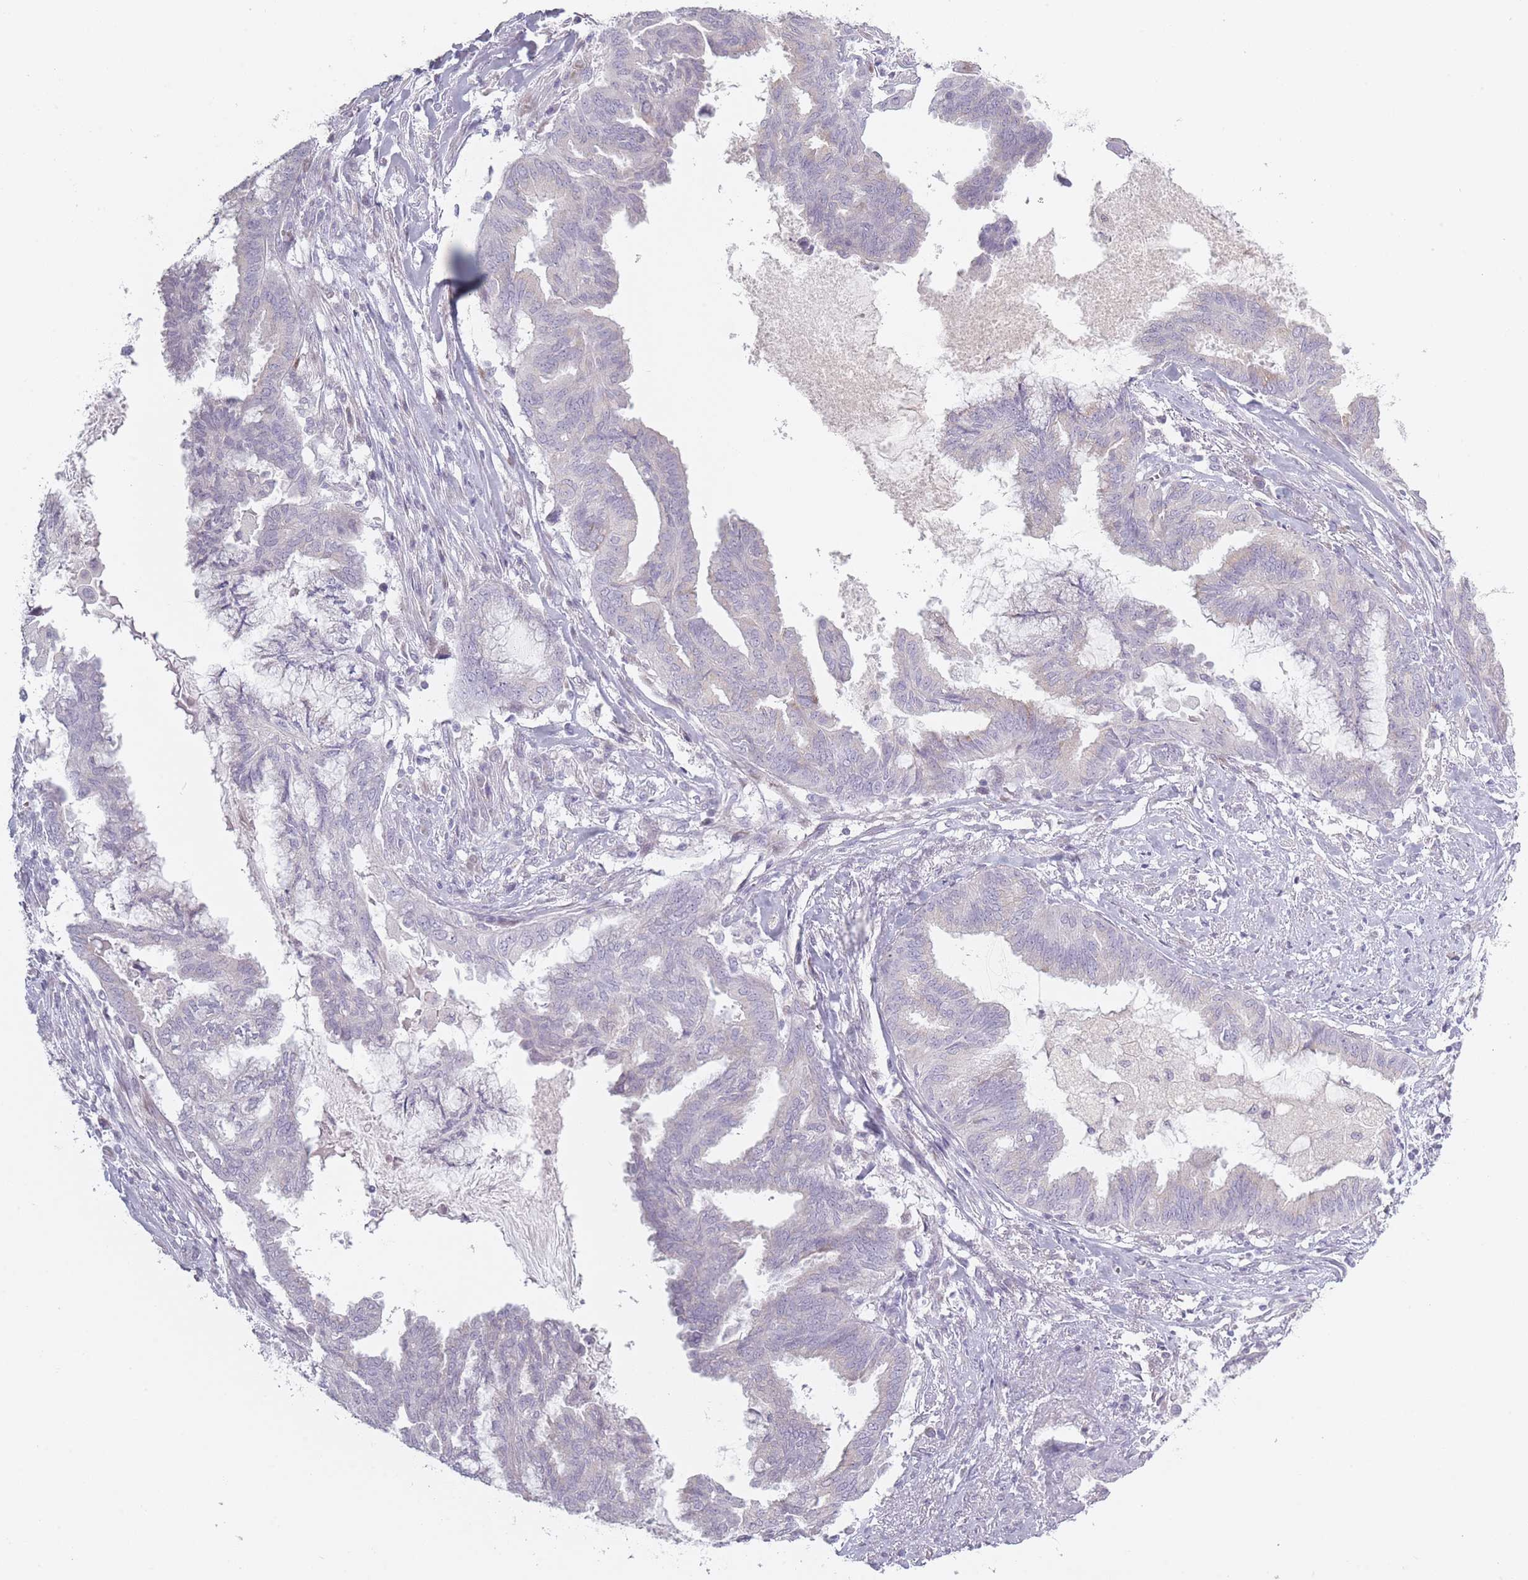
{"staining": {"intensity": "negative", "quantity": "none", "location": "none"}, "tissue": "endometrial cancer", "cell_type": "Tumor cells", "image_type": "cancer", "snomed": [{"axis": "morphology", "description": "Adenocarcinoma, NOS"}, {"axis": "topography", "description": "Endometrium"}], "caption": "DAB (3,3'-diaminobenzidine) immunohistochemical staining of endometrial adenocarcinoma displays no significant staining in tumor cells.", "gene": "RASL10B", "patient": {"sex": "female", "age": 86}}